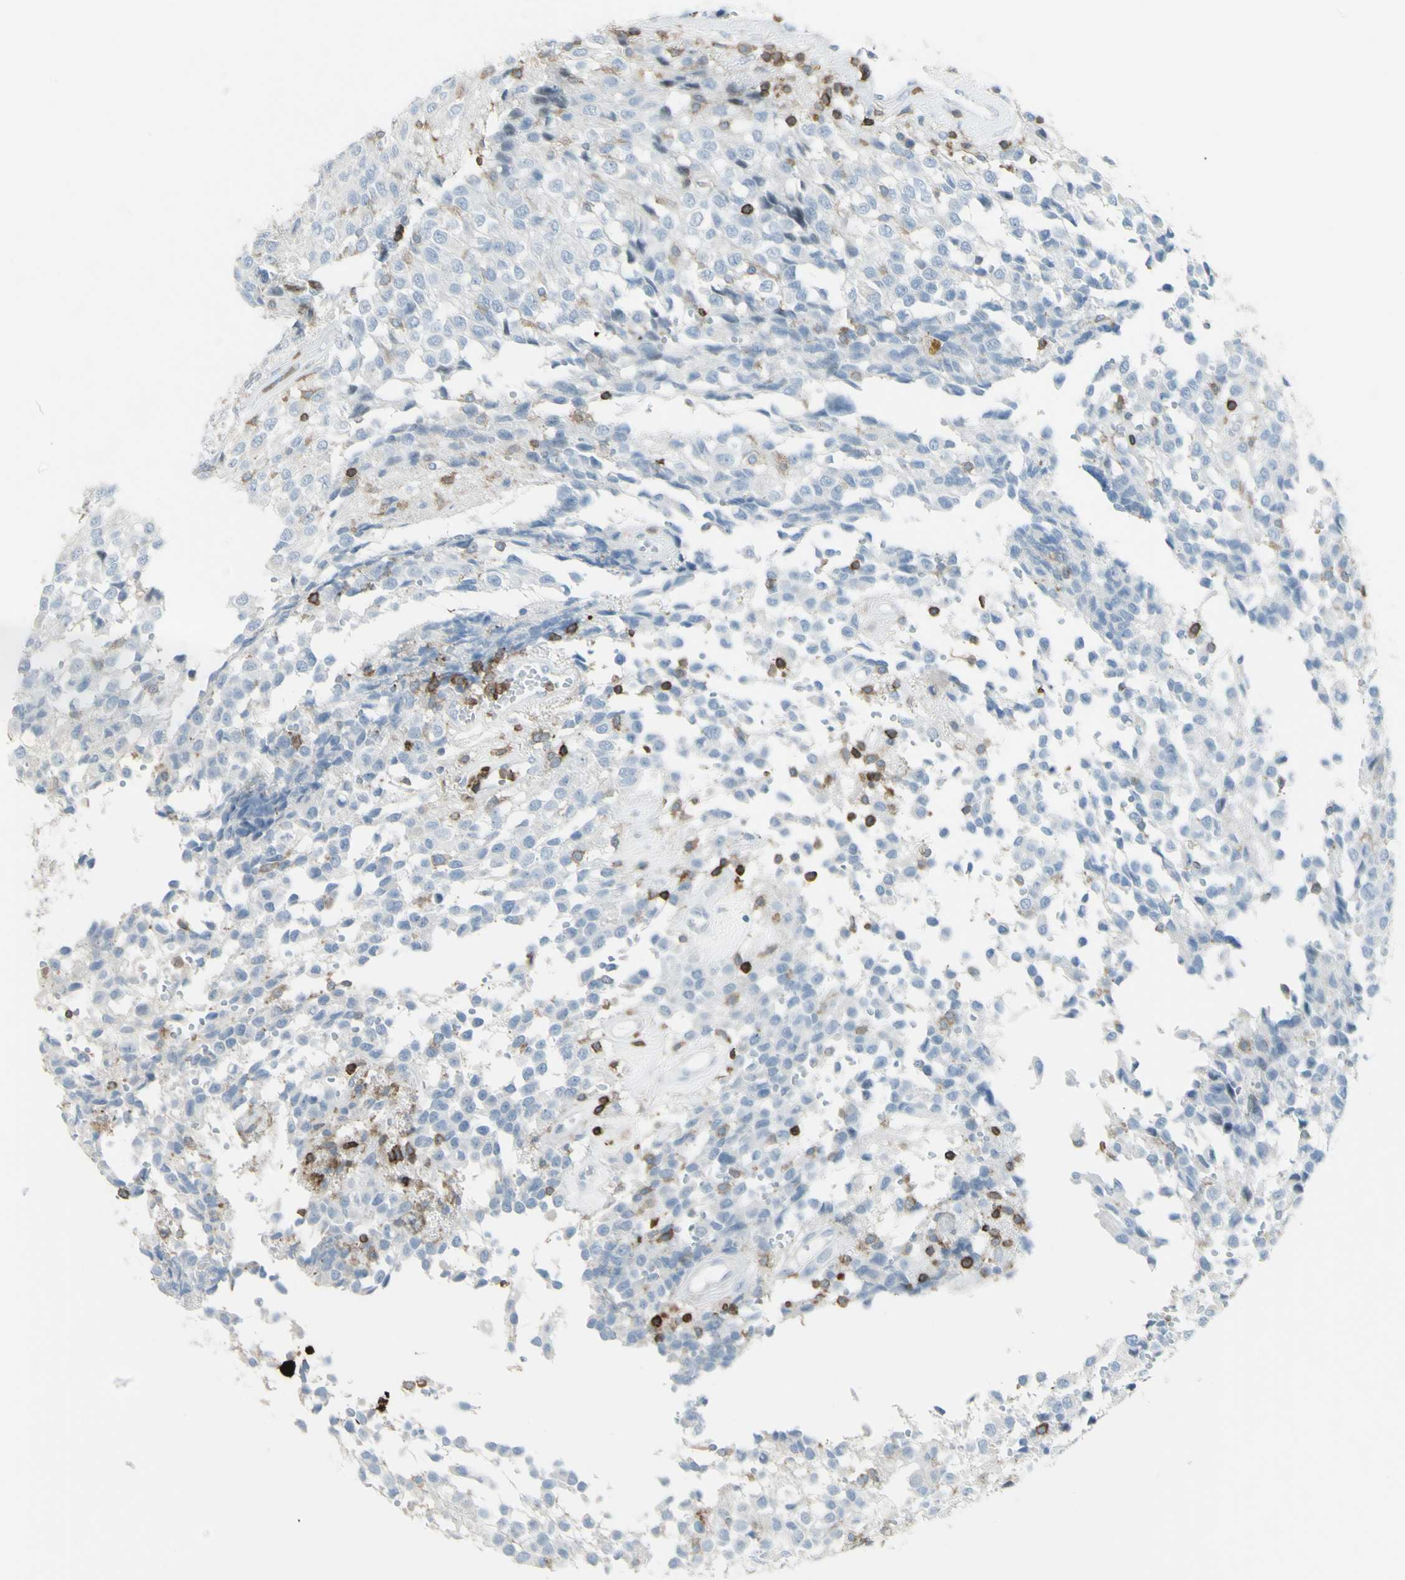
{"staining": {"intensity": "weak", "quantity": "<25%", "location": "cytoplasmic/membranous"}, "tissue": "glioma", "cell_type": "Tumor cells", "image_type": "cancer", "snomed": [{"axis": "morphology", "description": "Glioma, malignant, High grade"}, {"axis": "topography", "description": "Brain"}], "caption": "An immunohistochemistry (IHC) image of glioma is shown. There is no staining in tumor cells of glioma.", "gene": "NRG1", "patient": {"sex": "male", "age": 32}}